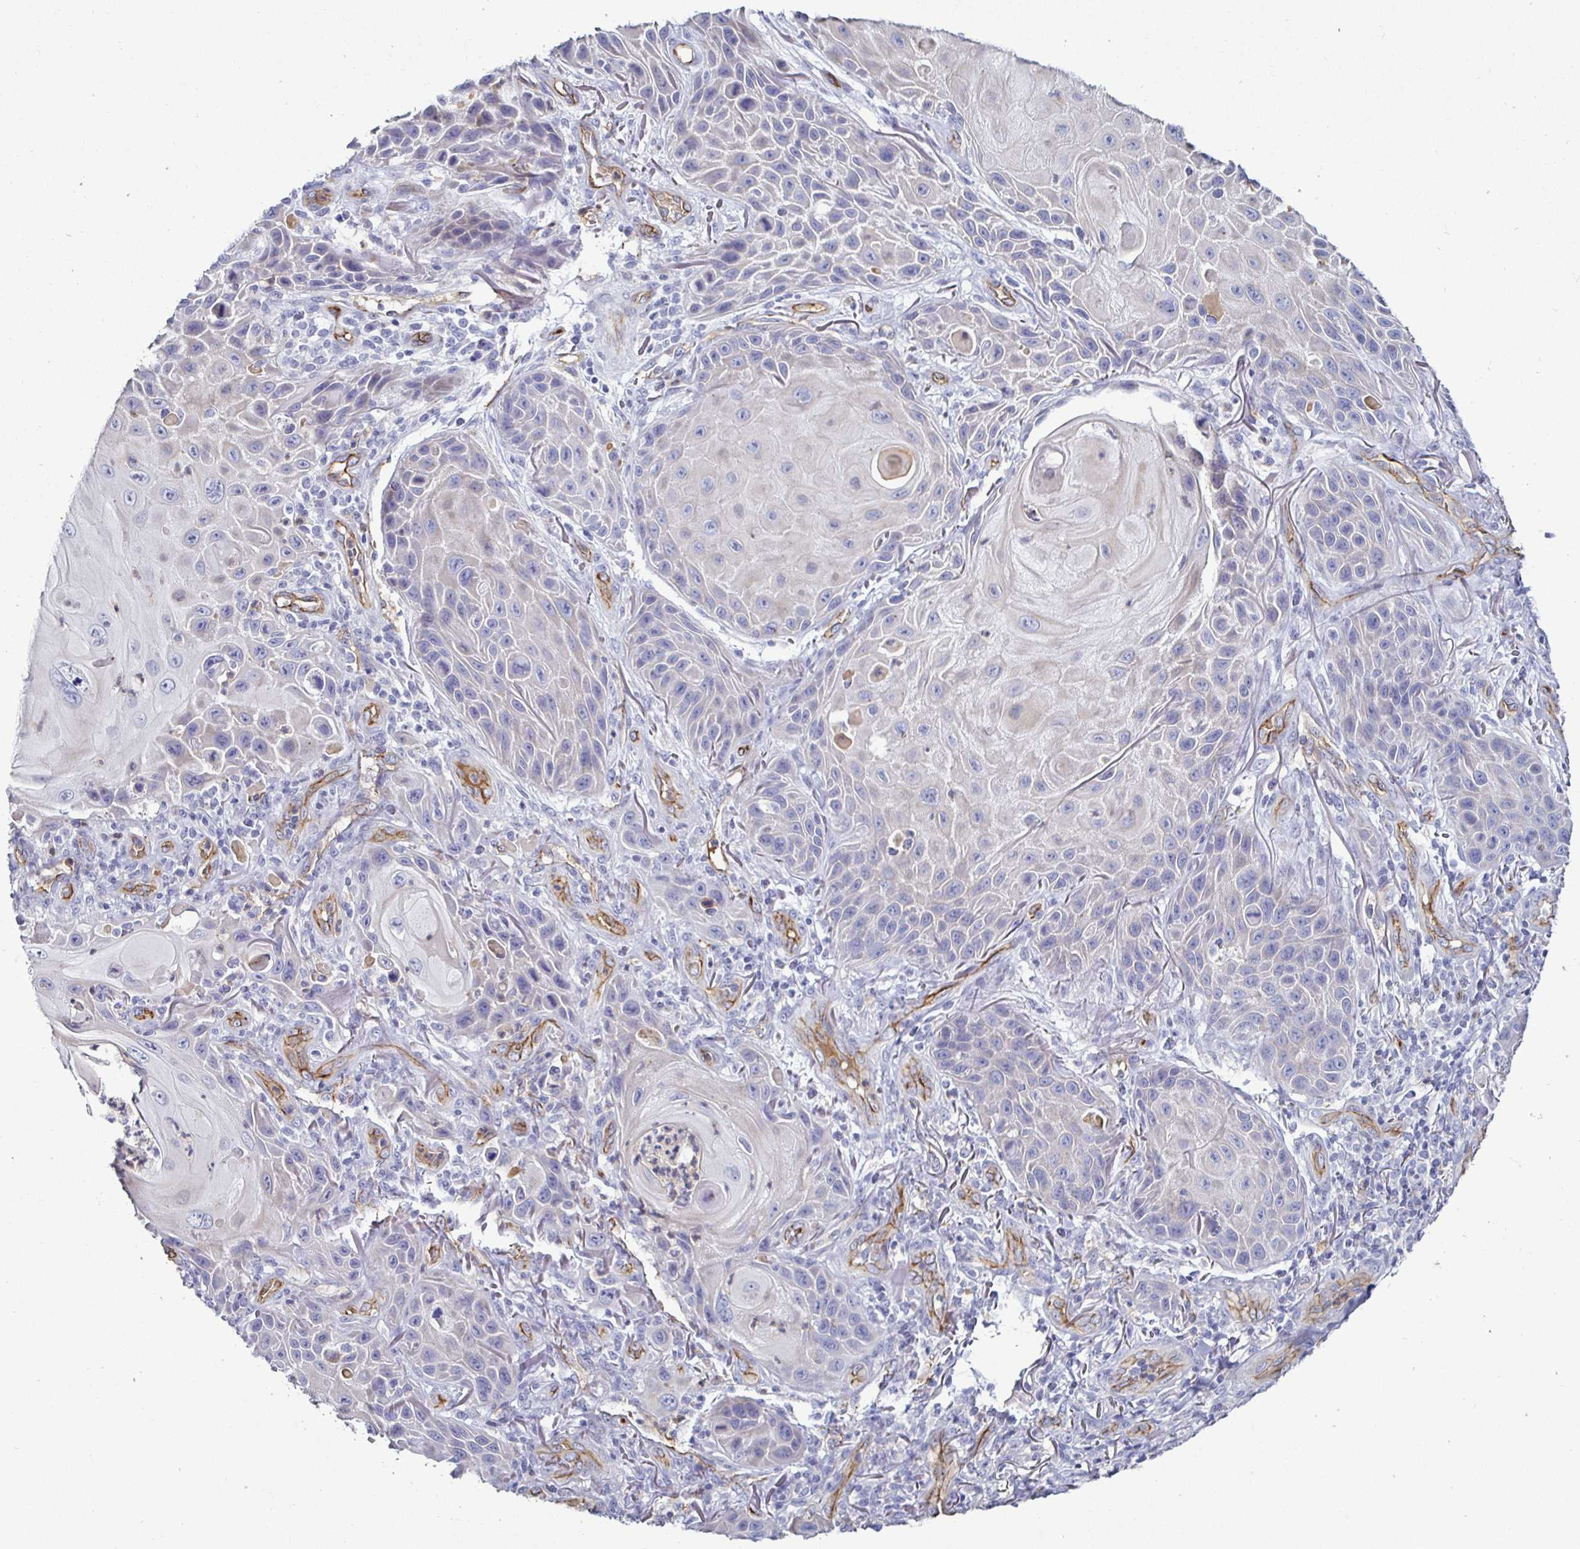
{"staining": {"intensity": "negative", "quantity": "none", "location": "none"}, "tissue": "skin cancer", "cell_type": "Tumor cells", "image_type": "cancer", "snomed": [{"axis": "morphology", "description": "Squamous cell carcinoma, NOS"}, {"axis": "topography", "description": "Skin"}], "caption": "Tumor cells show no significant protein positivity in squamous cell carcinoma (skin).", "gene": "ACSBG2", "patient": {"sex": "female", "age": 94}}